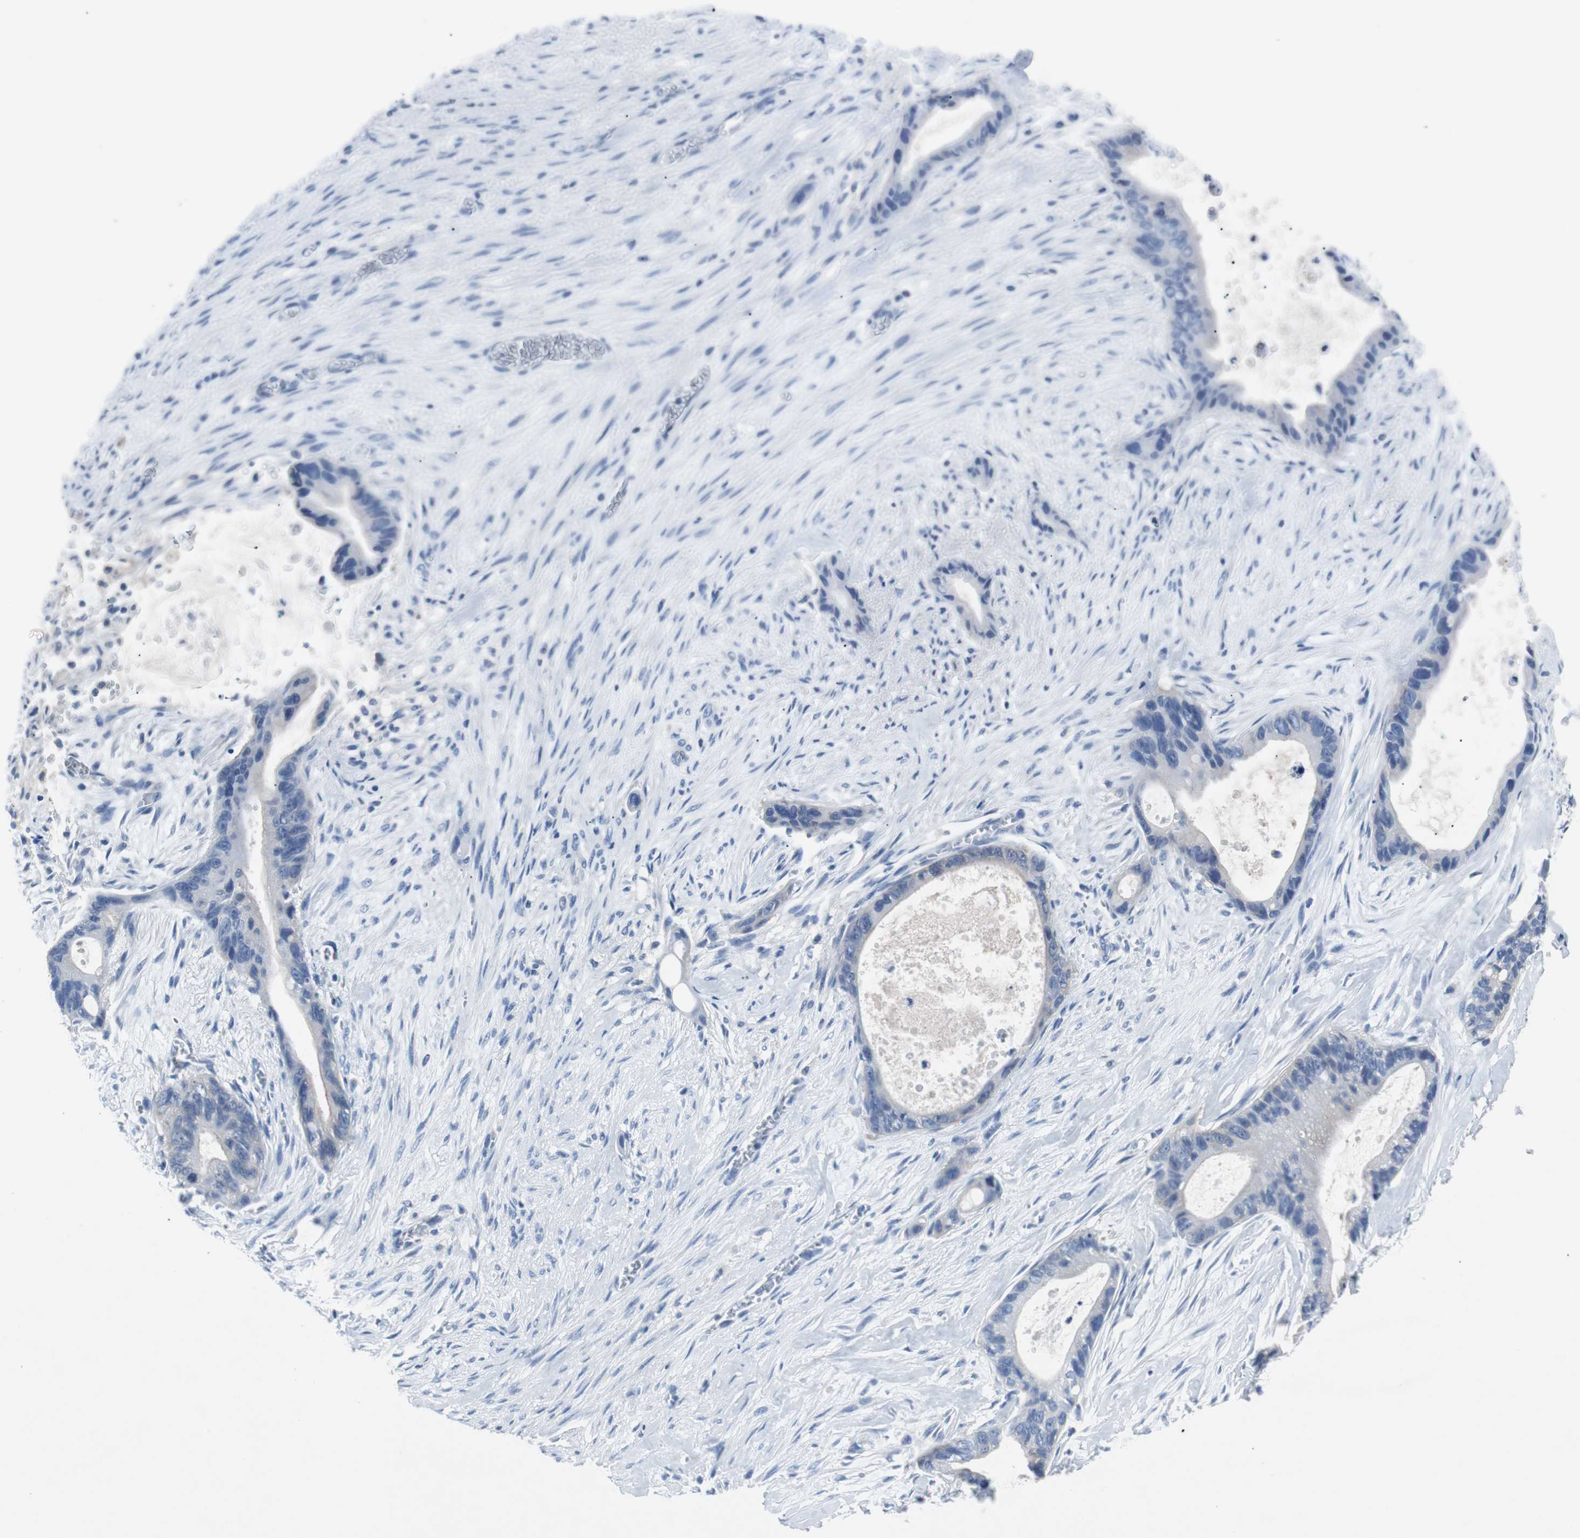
{"staining": {"intensity": "weak", "quantity": "<25%", "location": "cytoplasmic/membranous"}, "tissue": "liver cancer", "cell_type": "Tumor cells", "image_type": "cancer", "snomed": [{"axis": "morphology", "description": "Cholangiocarcinoma"}, {"axis": "topography", "description": "Liver"}], "caption": "IHC image of neoplastic tissue: human liver cancer (cholangiocarcinoma) stained with DAB (3,3'-diaminobenzidine) demonstrates no significant protein staining in tumor cells. (Immunohistochemistry (ihc), brightfield microscopy, high magnification).", "gene": "EEF2K", "patient": {"sex": "female", "age": 55}}